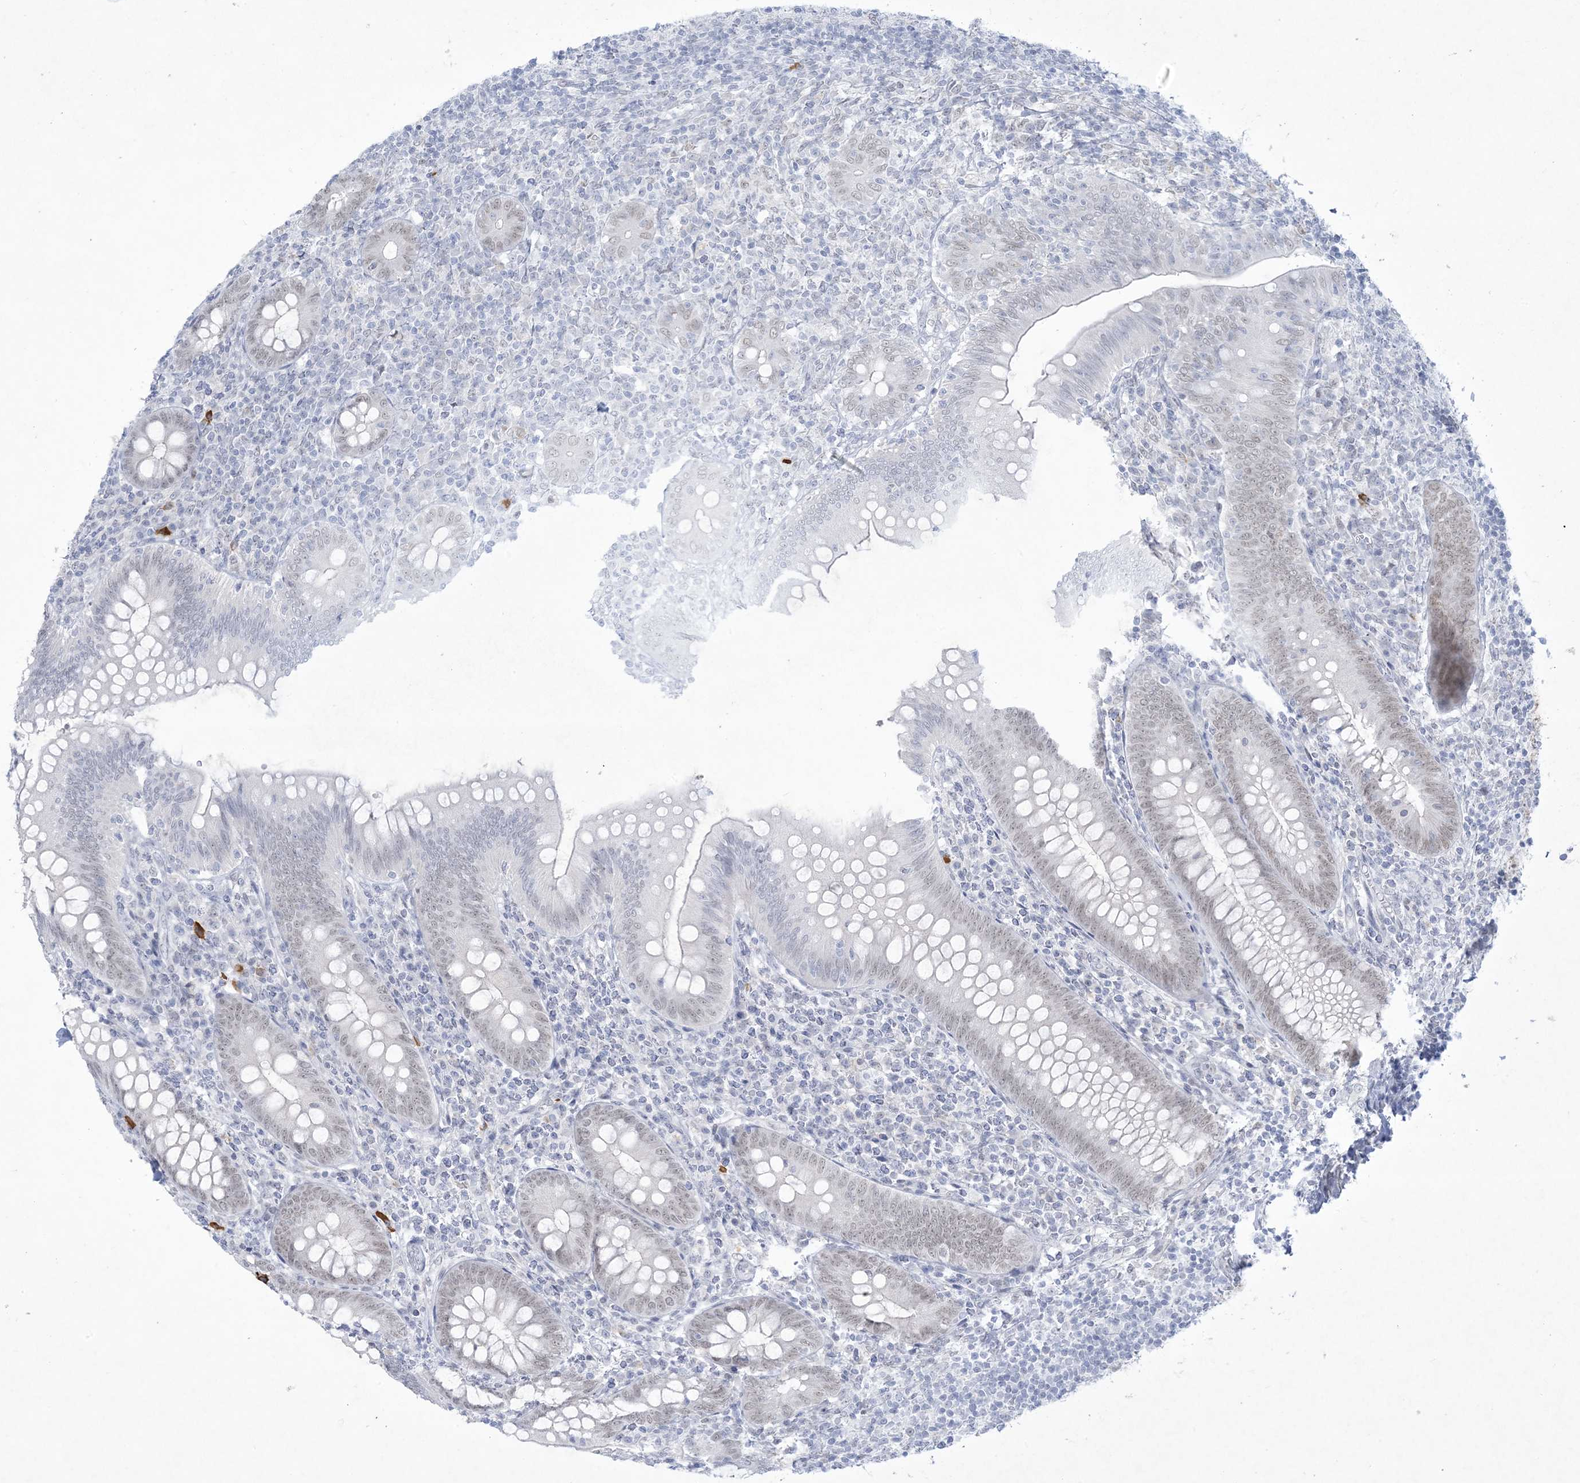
{"staining": {"intensity": "weak", "quantity": "25%-75%", "location": "nuclear"}, "tissue": "appendix", "cell_type": "Glandular cells", "image_type": "normal", "snomed": [{"axis": "morphology", "description": "Normal tissue, NOS"}, {"axis": "topography", "description": "Appendix"}], "caption": "Appendix stained for a protein demonstrates weak nuclear positivity in glandular cells. (DAB IHC with brightfield microscopy, high magnification).", "gene": "HOMEZ", "patient": {"sex": "male", "age": 14}}